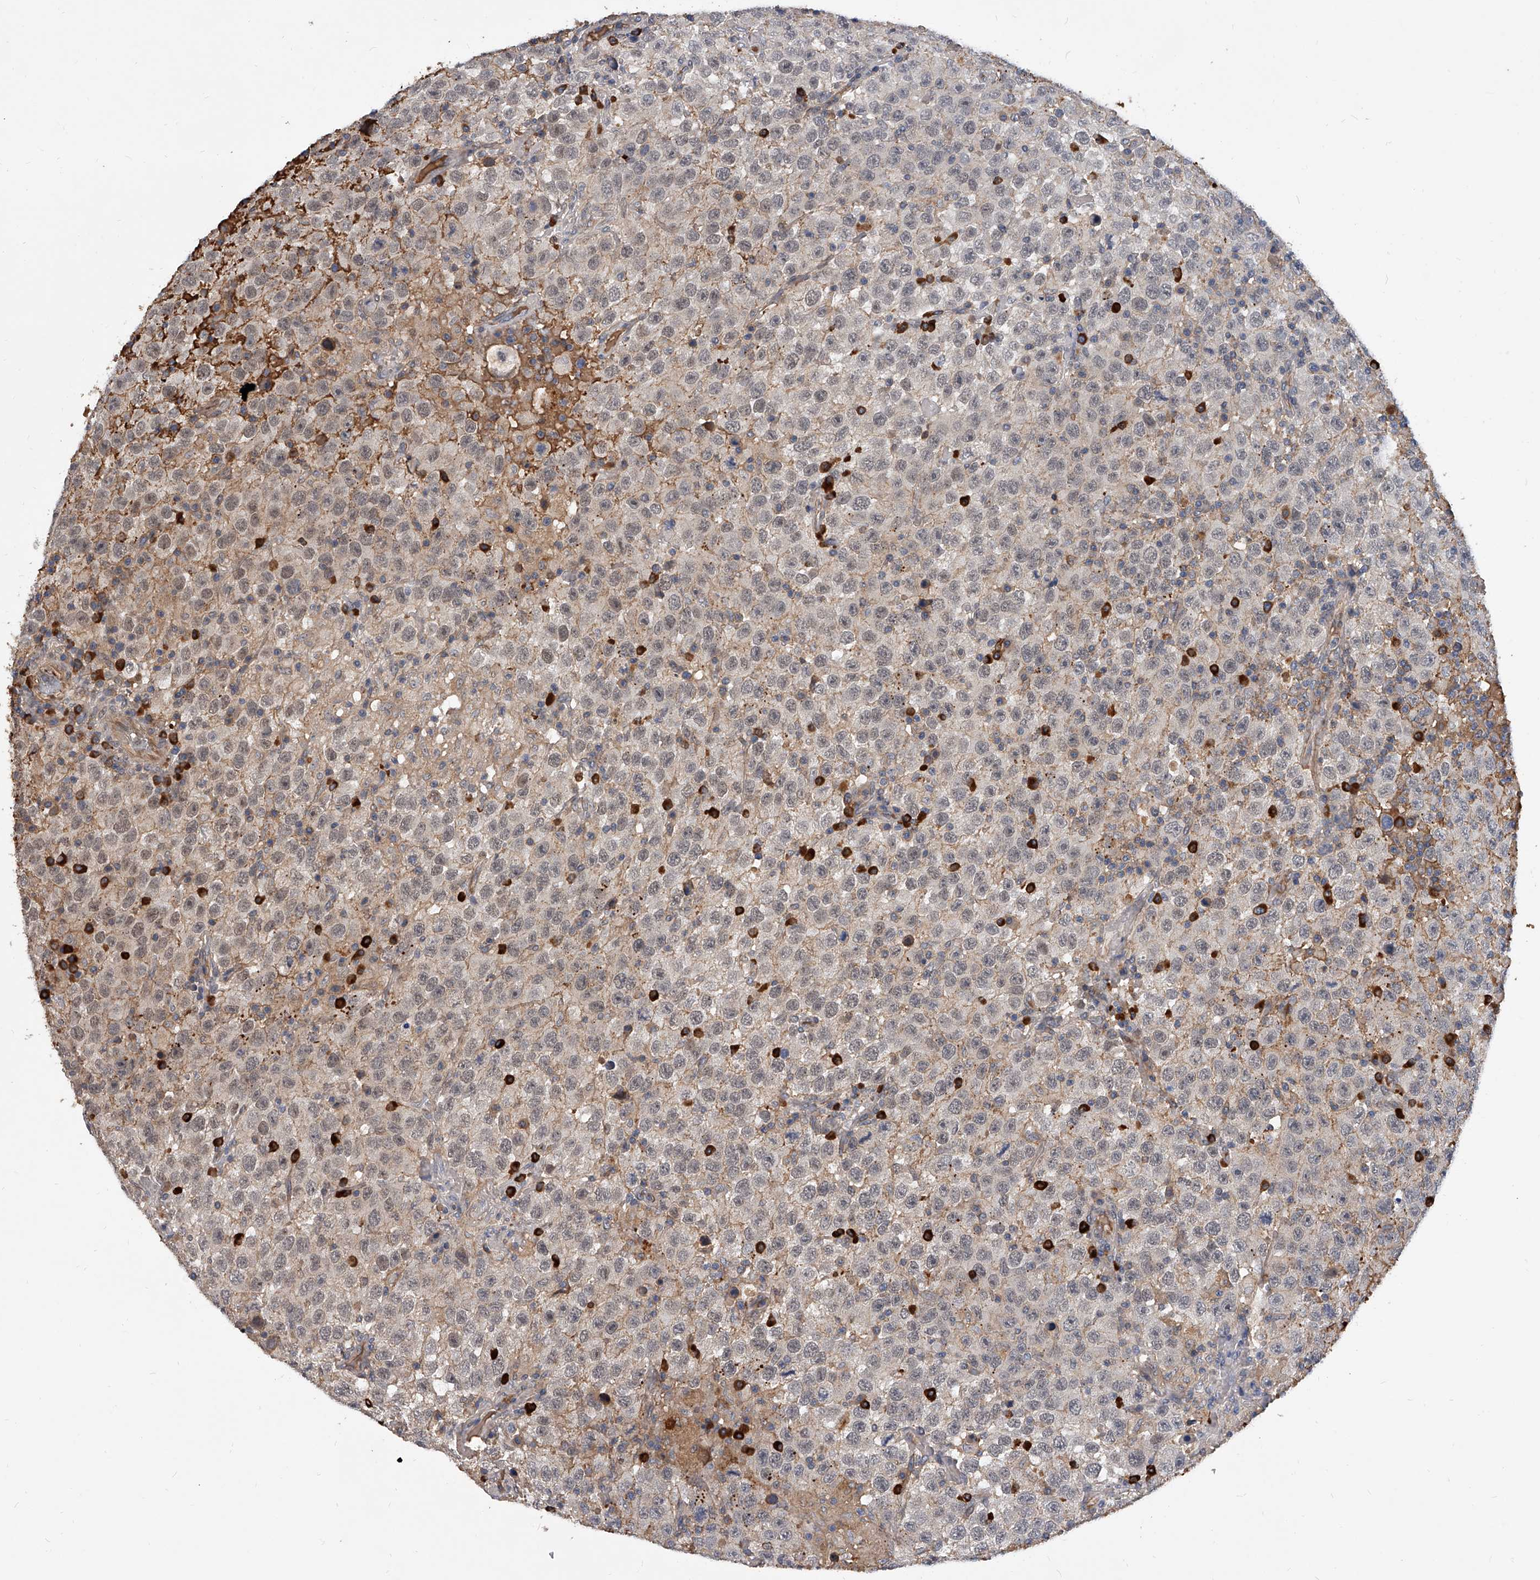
{"staining": {"intensity": "weak", "quantity": "<25%", "location": "cytoplasmic/membranous,nuclear"}, "tissue": "testis cancer", "cell_type": "Tumor cells", "image_type": "cancer", "snomed": [{"axis": "morphology", "description": "Seminoma, NOS"}, {"axis": "topography", "description": "Testis"}], "caption": "IHC of testis cancer shows no staining in tumor cells.", "gene": "ZNF25", "patient": {"sex": "male", "age": 41}}